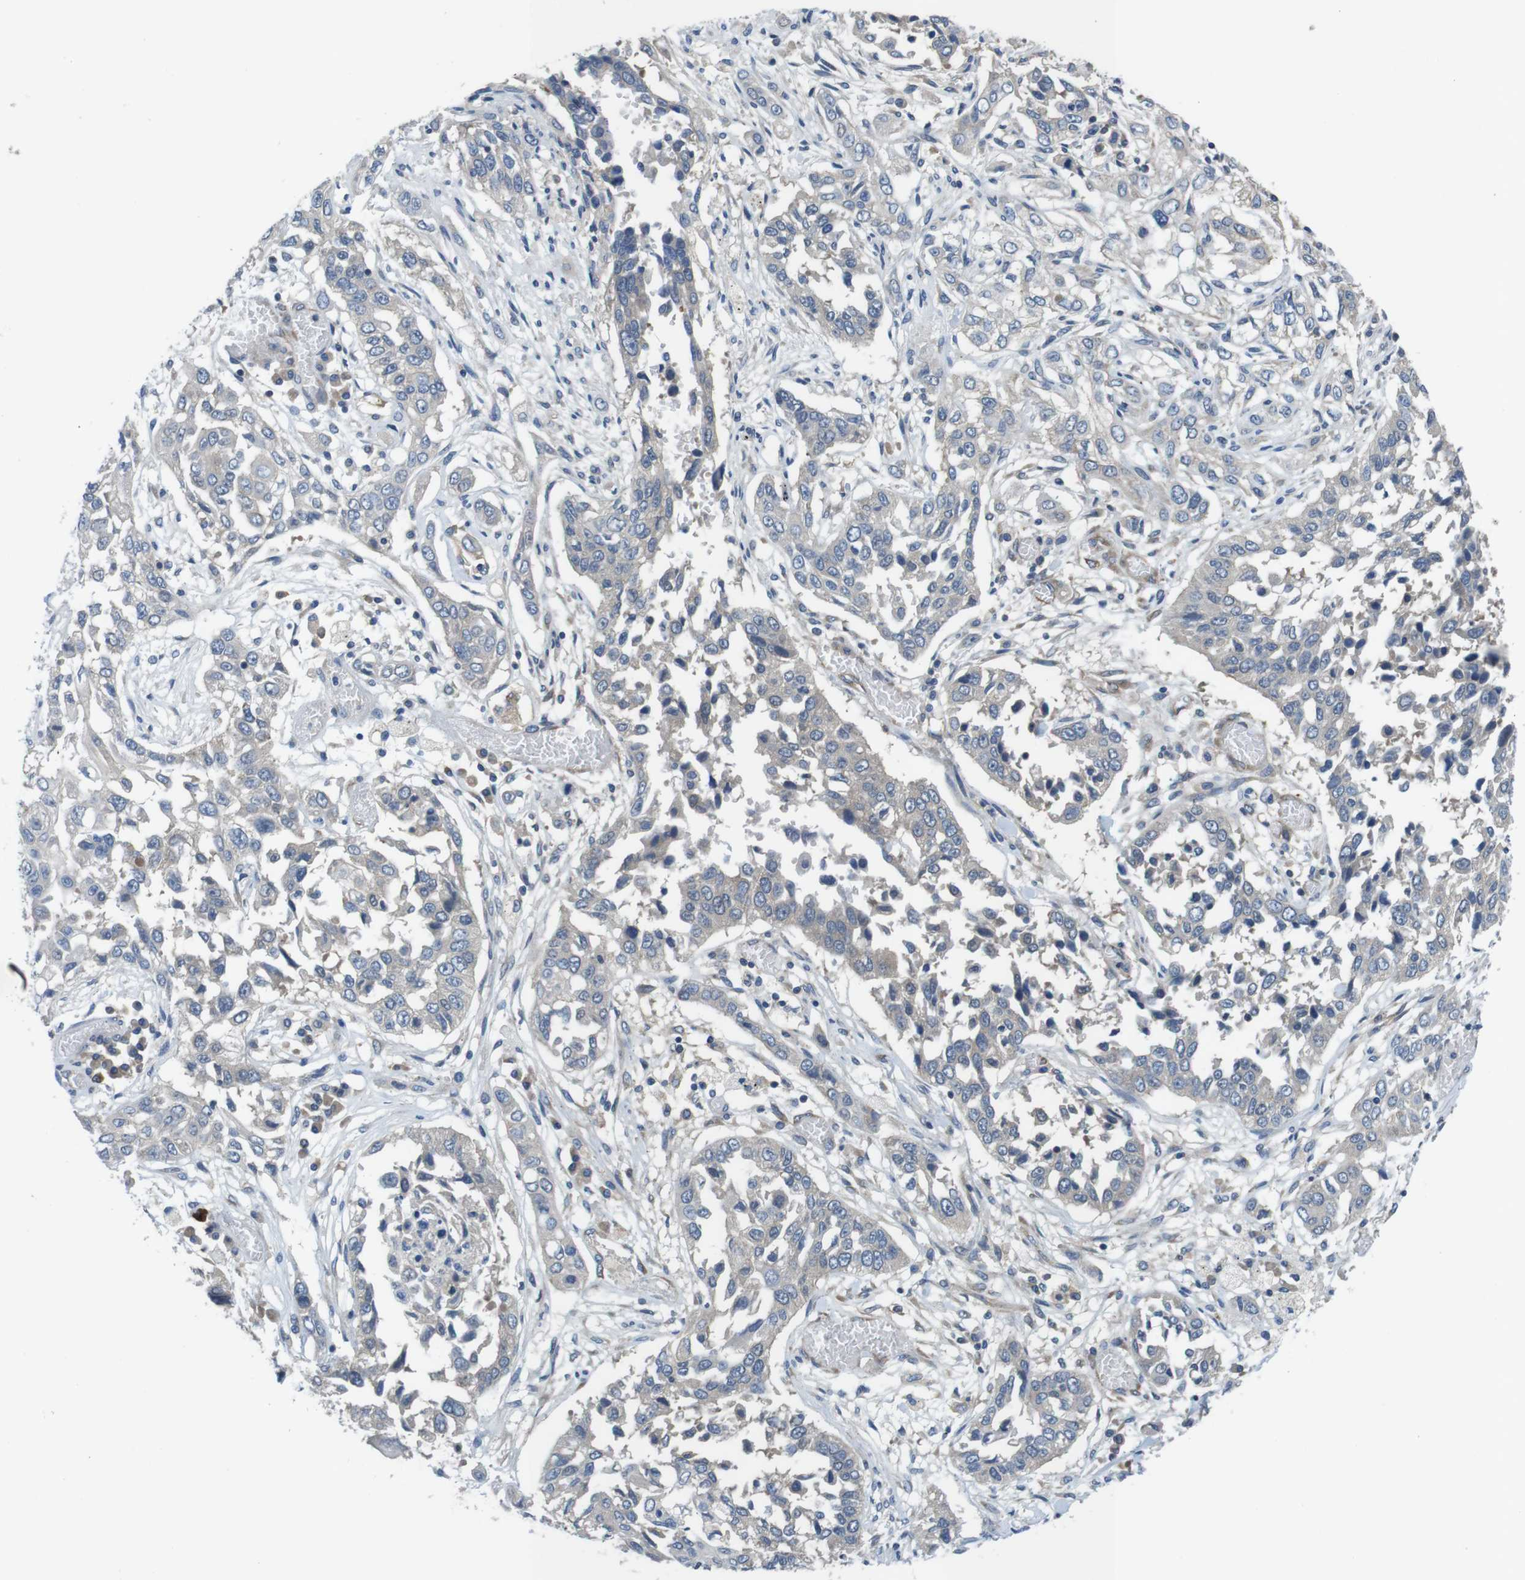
{"staining": {"intensity": "negative", "quantity": "none", "location": "none"}, "tissue": "lung cancer", "cell_type": "Tumor cells", "image_type": "cancer", "snomed": [{"axis": "morphology", "description": "Squamous cell carcinoma, NOS"}, {"axis": "topography", "description": "Lung"}], "caption": "Lung cancer (squamous cell carcinoma) stained for a protein using immunohistochemistry (IHC) demonstrates no positivity tumor cells.", "gene": "DCLK1", "patient": {"sex": "male", "age": 71}}